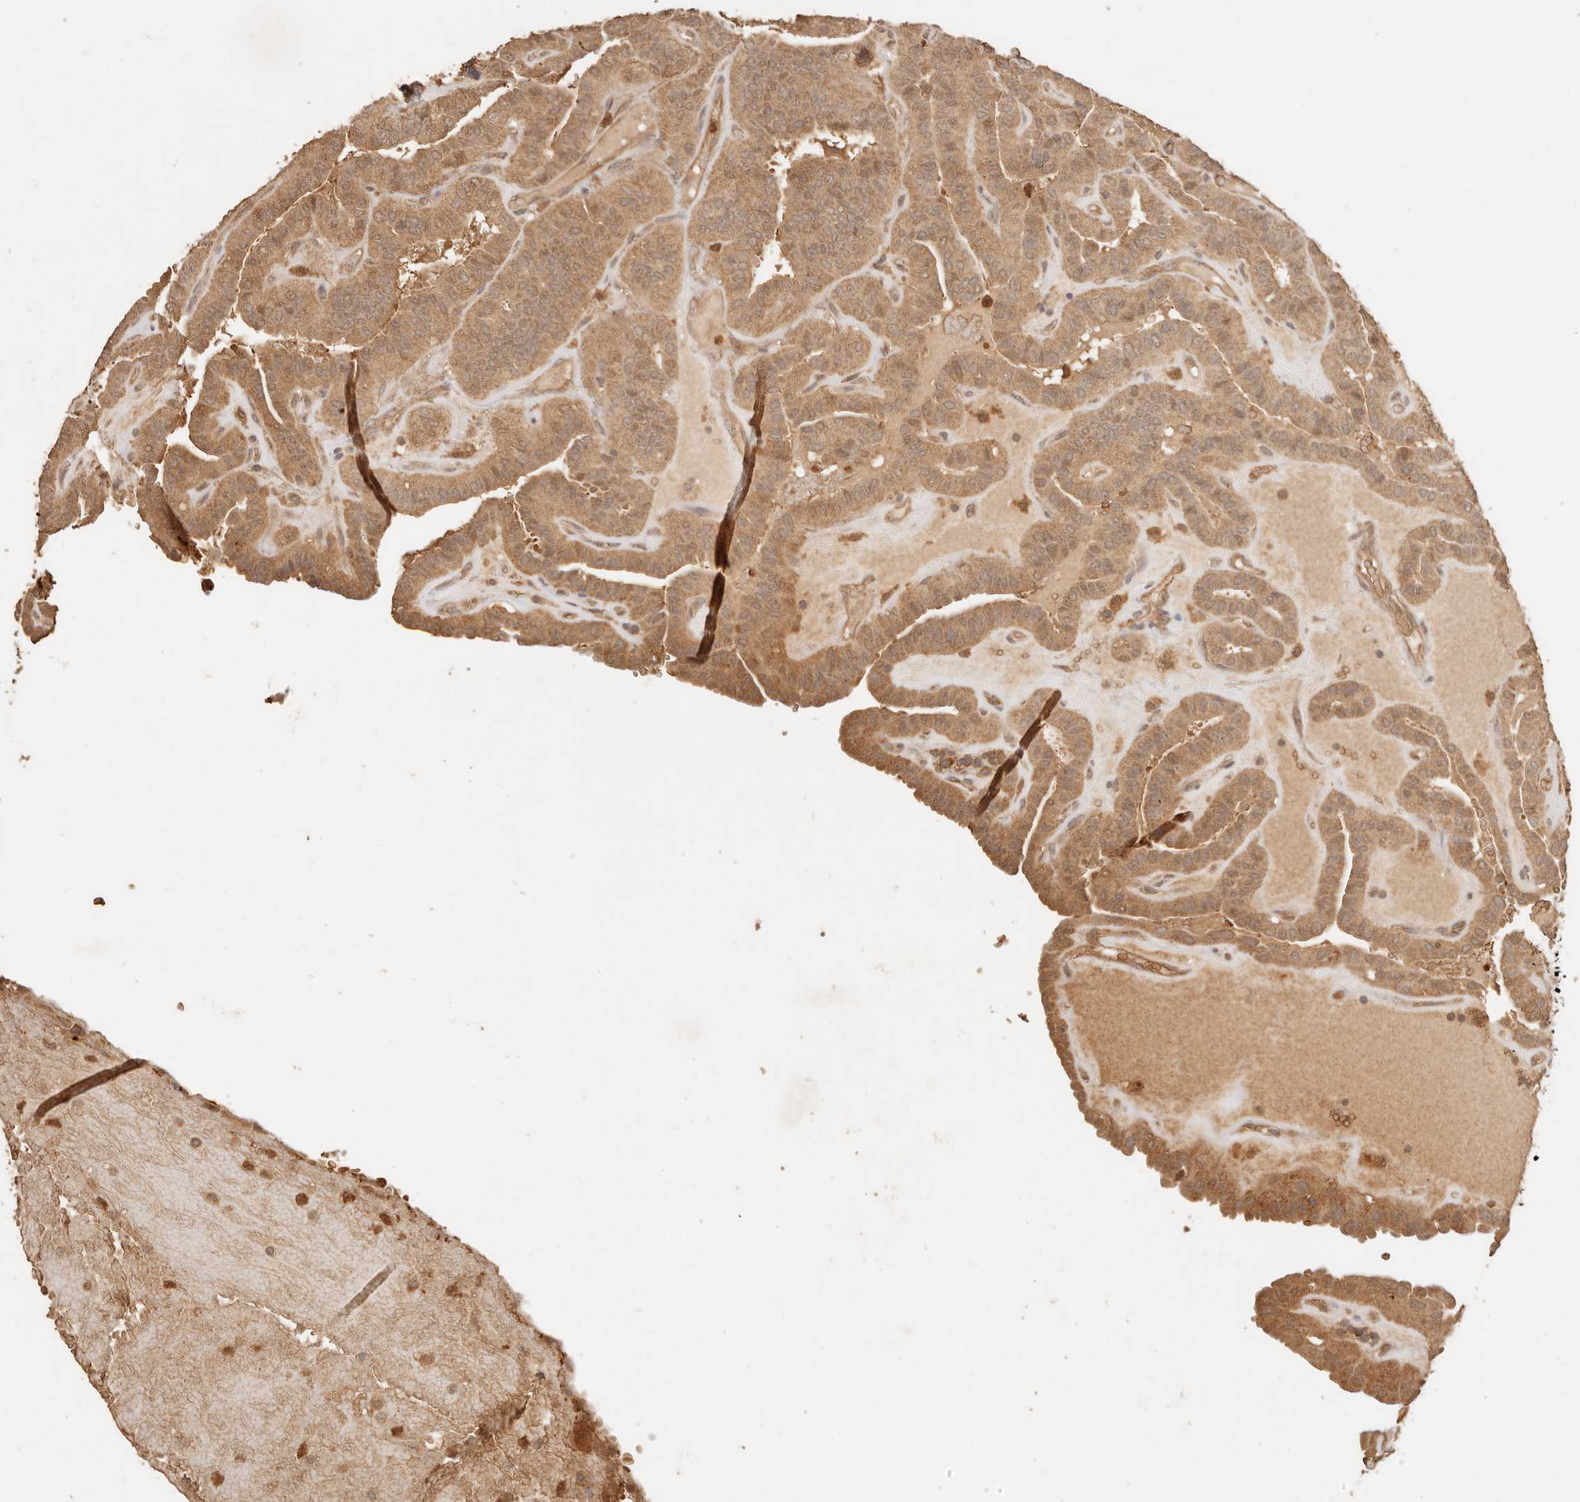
{"staining": {"intensity": "strong", "quantity": ">75%", "location": "cytoplasmic/membranous,nuclear"}, "tissue": "thyroid cancer", "cell_type": "Tumor cells", "image_type": "cancer", "snomed": [{"axis": "morphology", "description": "Papillary adenocarcinoma, NOS"}, {"axis": "topography", "description": "Thyroid gland"}], "caption": "An image of papillary adenocarcinoma (thyroid) stained for a protein exhibits strong cytoplasmic/membranous and nuclear brown staining in tumor cells.", "gene": "INTS11", "patient": {"sex": "male", "age": 77}}